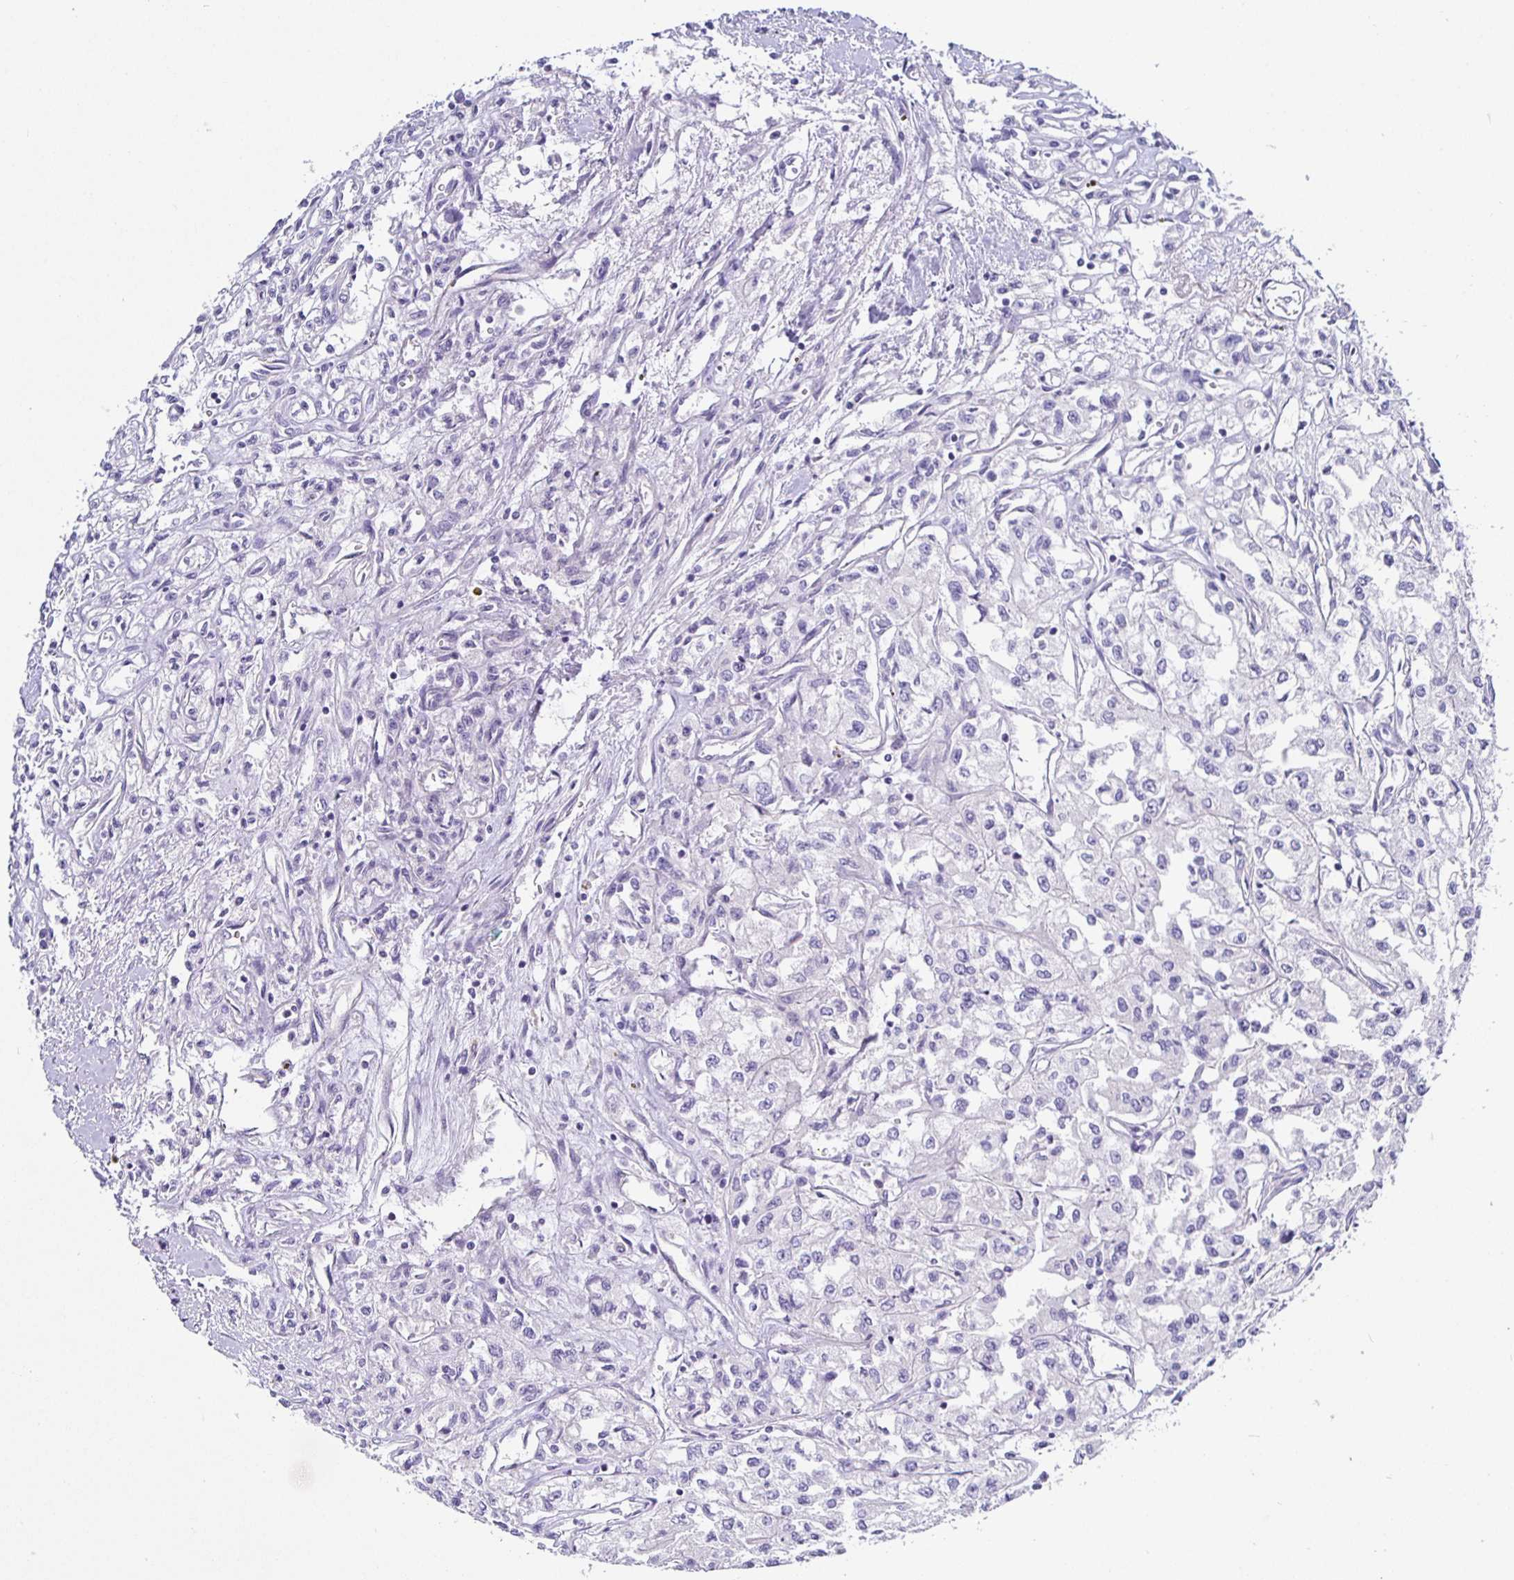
{"staining": {"intensity": "negative", "quantity": "none", "location": "none"}, "tissue": "renal cancer", "cell_type": "Tumor cells", "image_type": "cancer", "snomed": [{"axis": "morphology", "description": "Adenocarcinoma, NOS"}, {"axis": "topography", "description": "Kidney"}], "caption": "DAB immunohistochemical staining of adenocarcinoma (renal) reveals no significant expression in tumor cells.", "gene": "OPALIN", "patient": {"sex": "male", "age": 56}}